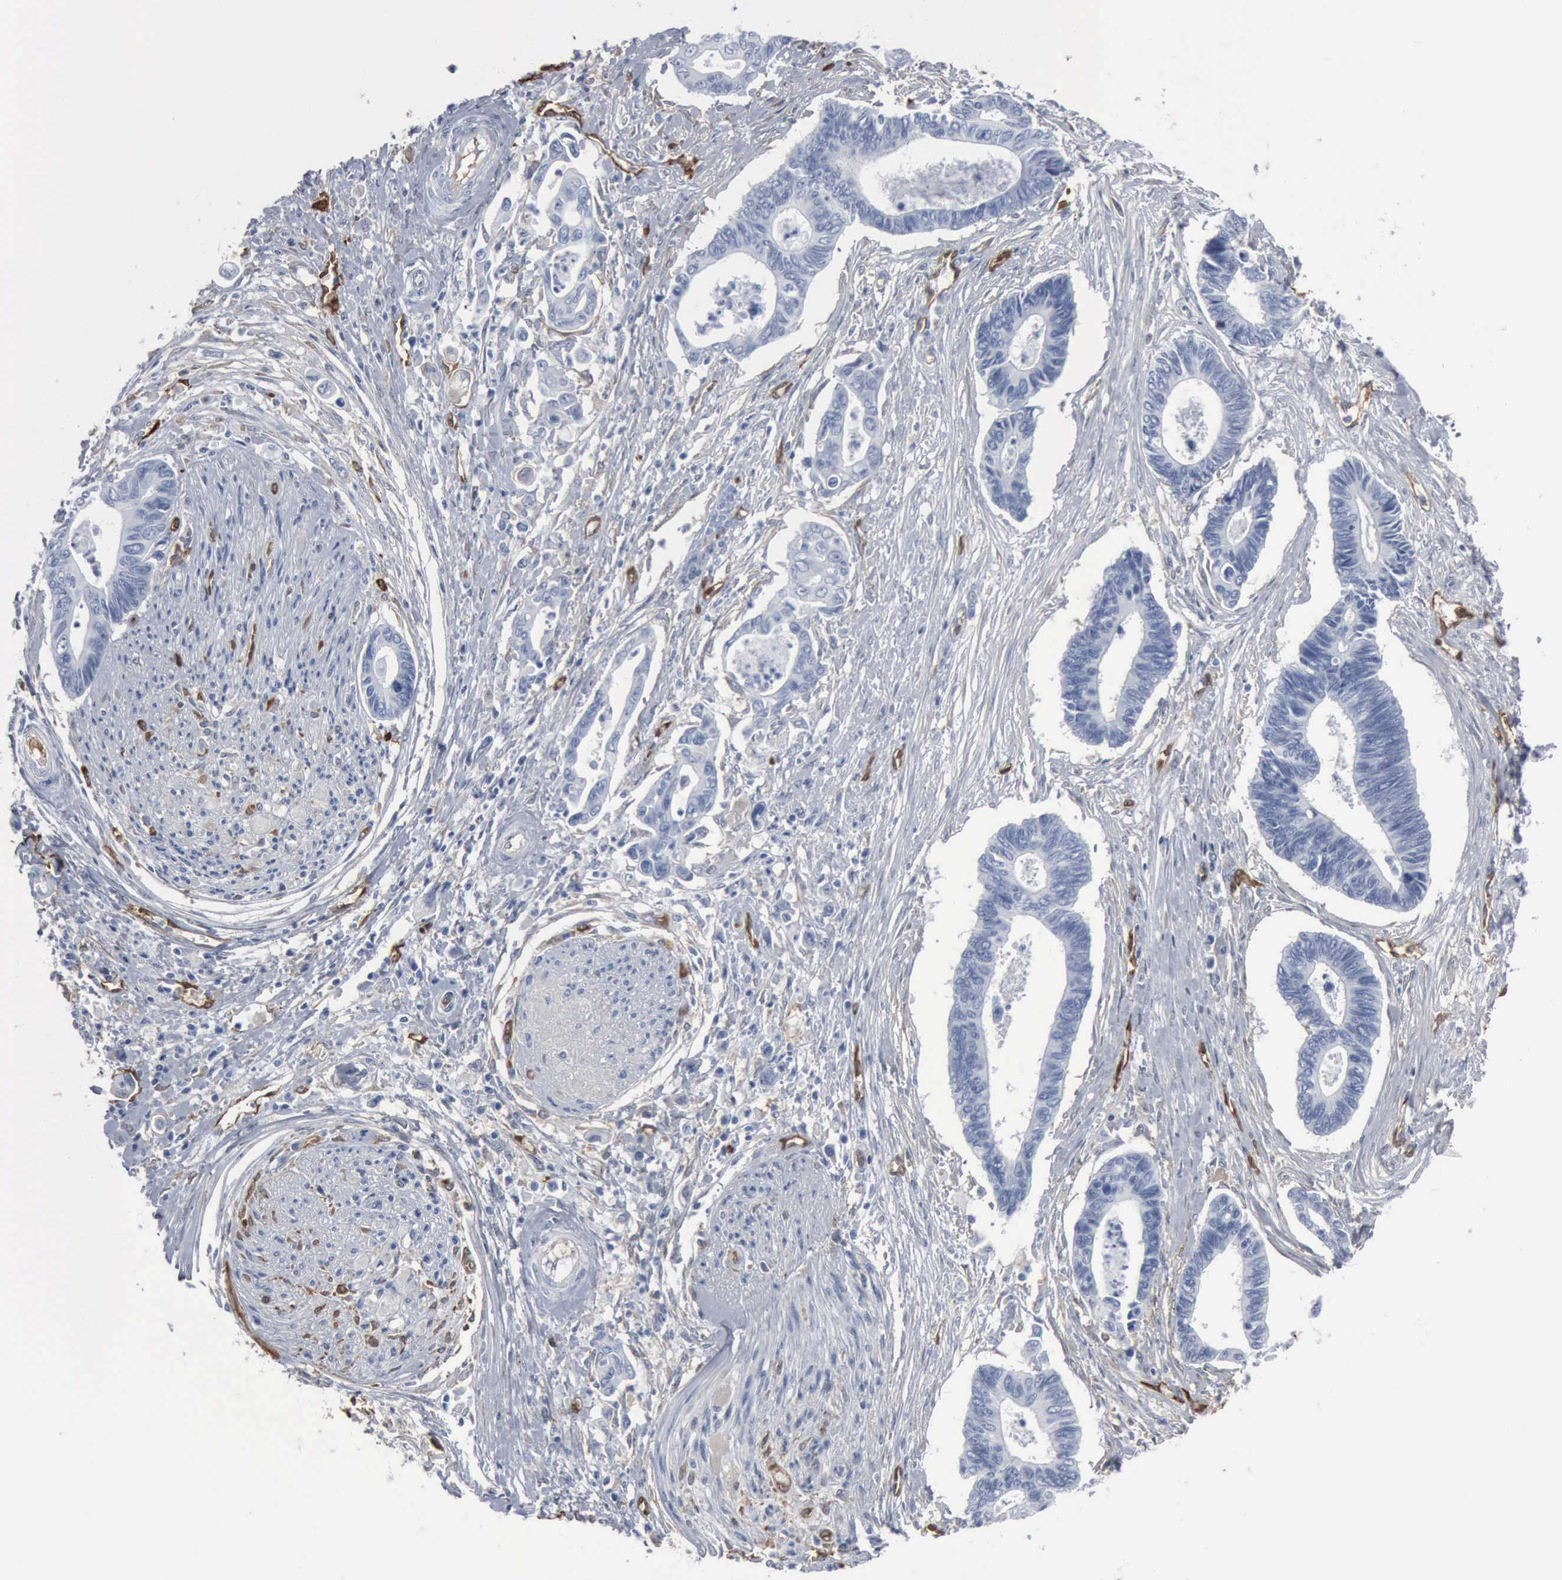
{"staining": {"intensity": "negative", "quantity": "none", "location": "none"}, "tissue": "pancreatic cancer", "cell_type": "Tumor cells", "image_type": "cancer", "snomed": [{"axis": "morphology", "description": "Adenocarcinoma, NOS"}, {"axis": "topography", "description": "Pancreas"}], "caption": "Immunohistochemical staining of pancreatic adenocarcinoma demonstrates no significant positivity in tumor cells.", "gene": "FSCN1", "patient": {"sex": "female", "age": 70}}